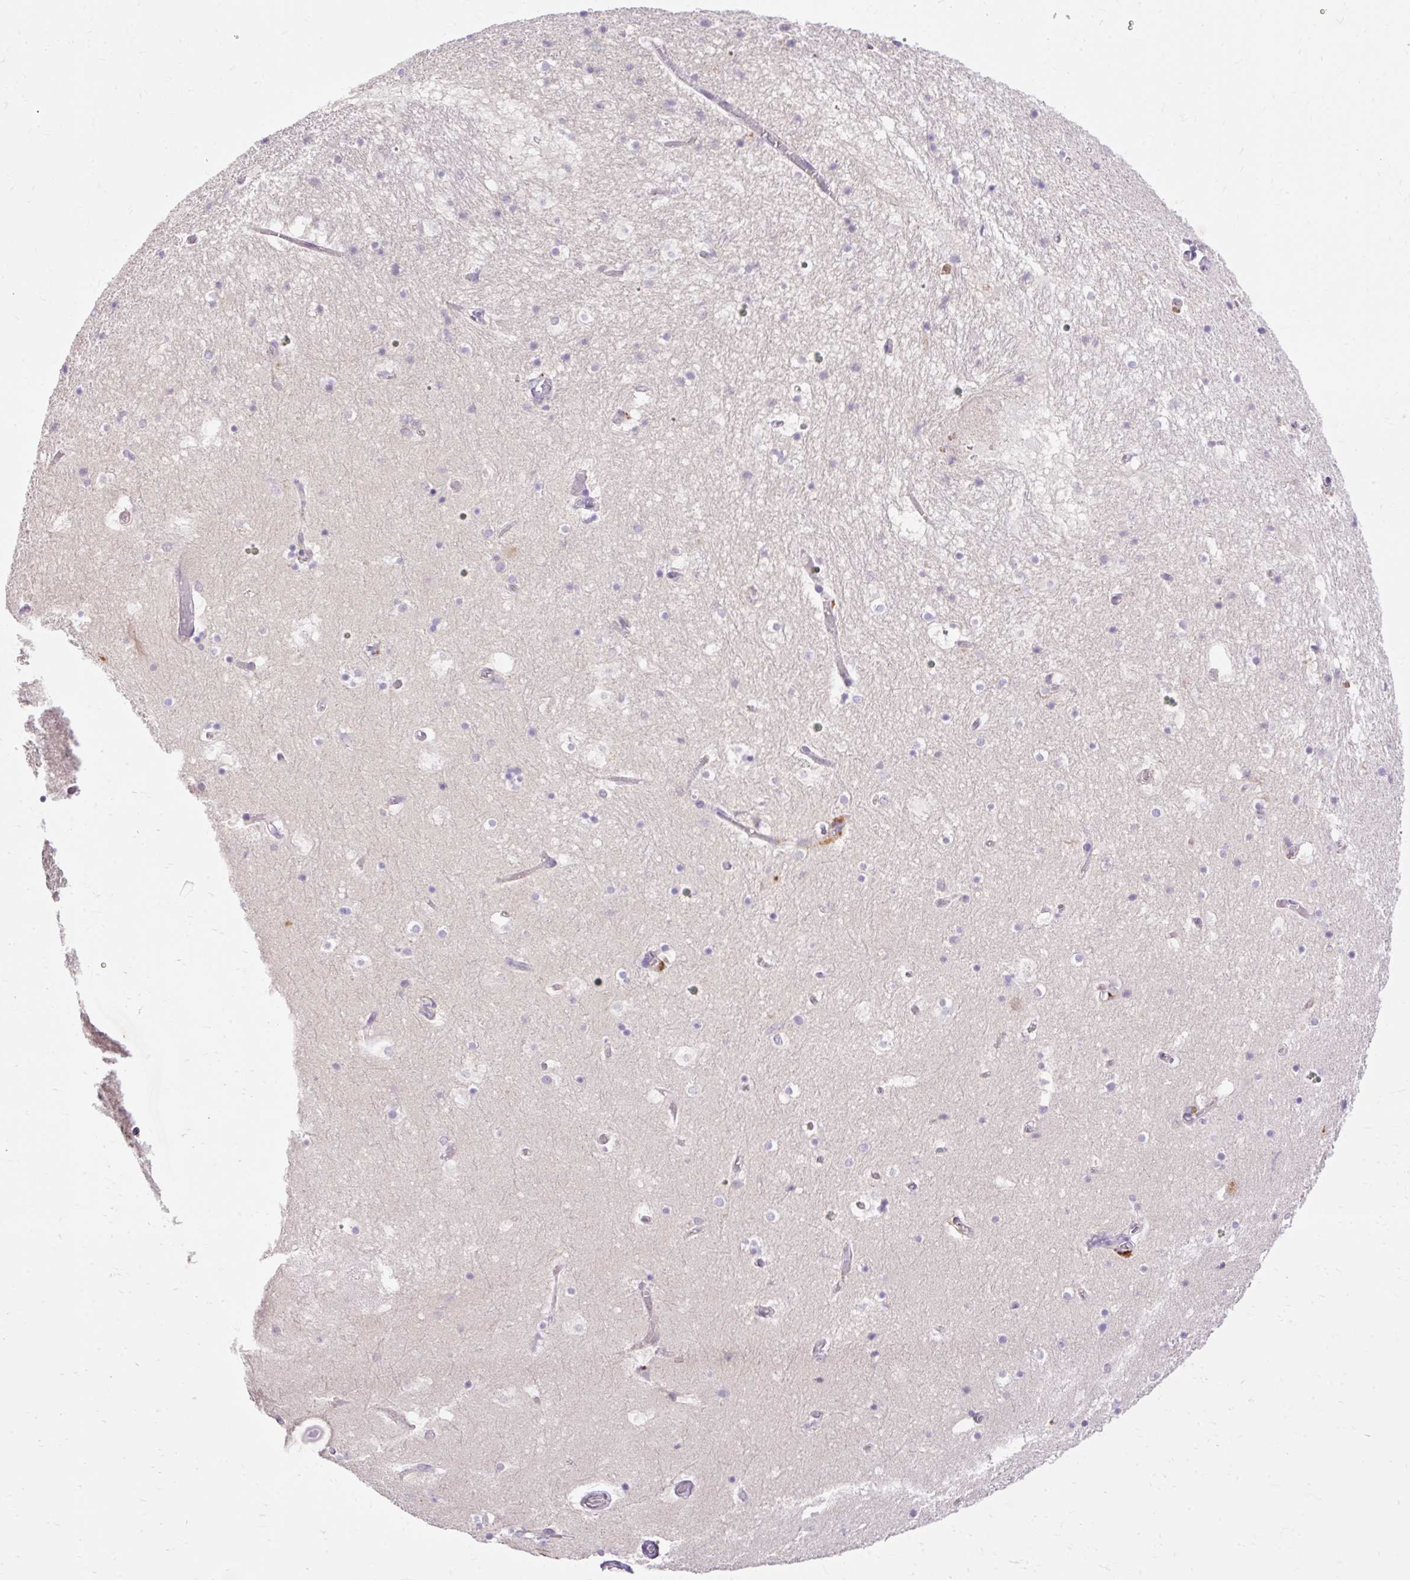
{"staining": {"intensity": "negative", "quantity": "none", "location": "none"}, "tissue": "hippocampus", "cell_type": "Glial cells", "image_type": "normal", "snomed": [{"axis": "morphology", "description": "Normal tissue, NOS"}, {"axis": "topography", "description": "Hippocampus"}], "caption": "This is a photomicrograph of immunohistochemistry staining of unremarkable hippocampus, which shows no positivity in glial cells.", "gene": "HEXB", "patient": {"sex": "female", "age": 52}}